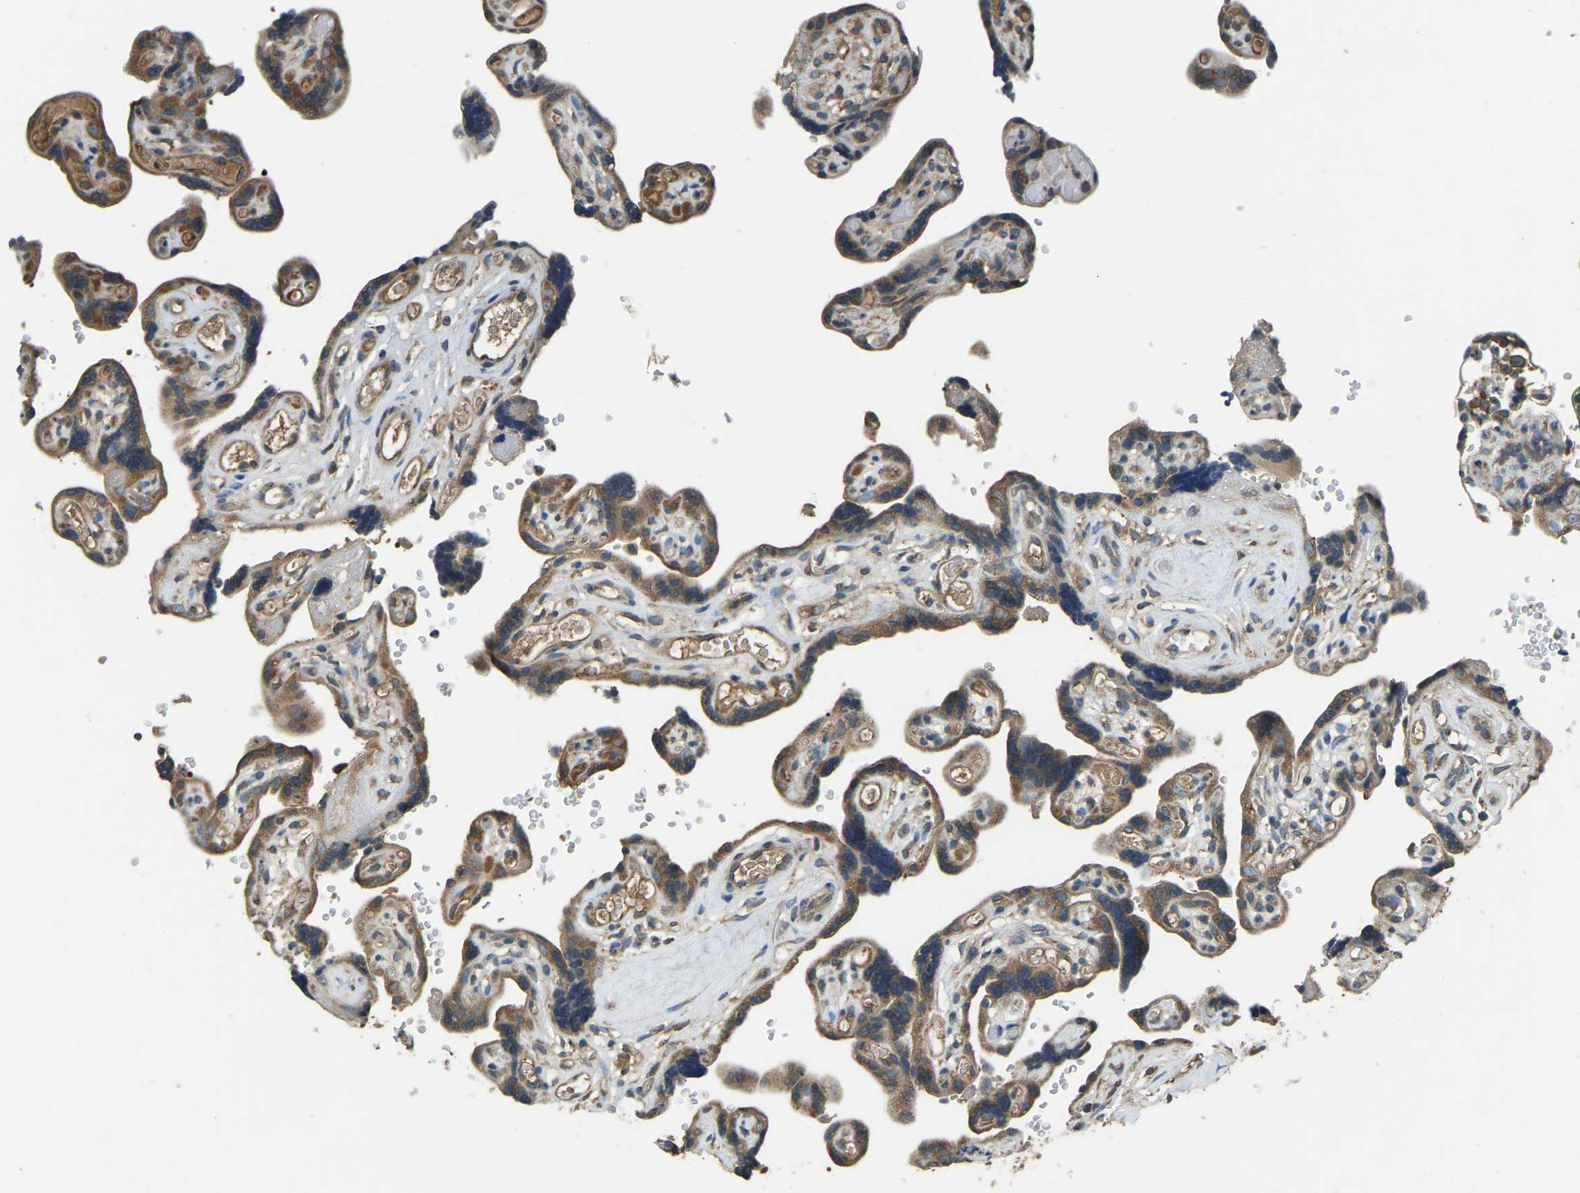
{"staining": {"intensity": "moderate", "quantity": ">75%", "location": "cytoplasmic/membranous"}, "tissue": "placenta", "cell_type": "Decidual cells", "image_type": "normal", "snomed": [{"axis": "morphology", "description": "Normal tissue, NOS"}, {"axis": "topography", "description": "Placenta"}], "caption": "DAB immunohistochemical staining of benign human placenta demonstrates moderate cytoplasmic/membranous protein positivity in about >75% of decidual cells.", "gene": "AIMP1", "patient": {"sex": "female", "age": 30}}